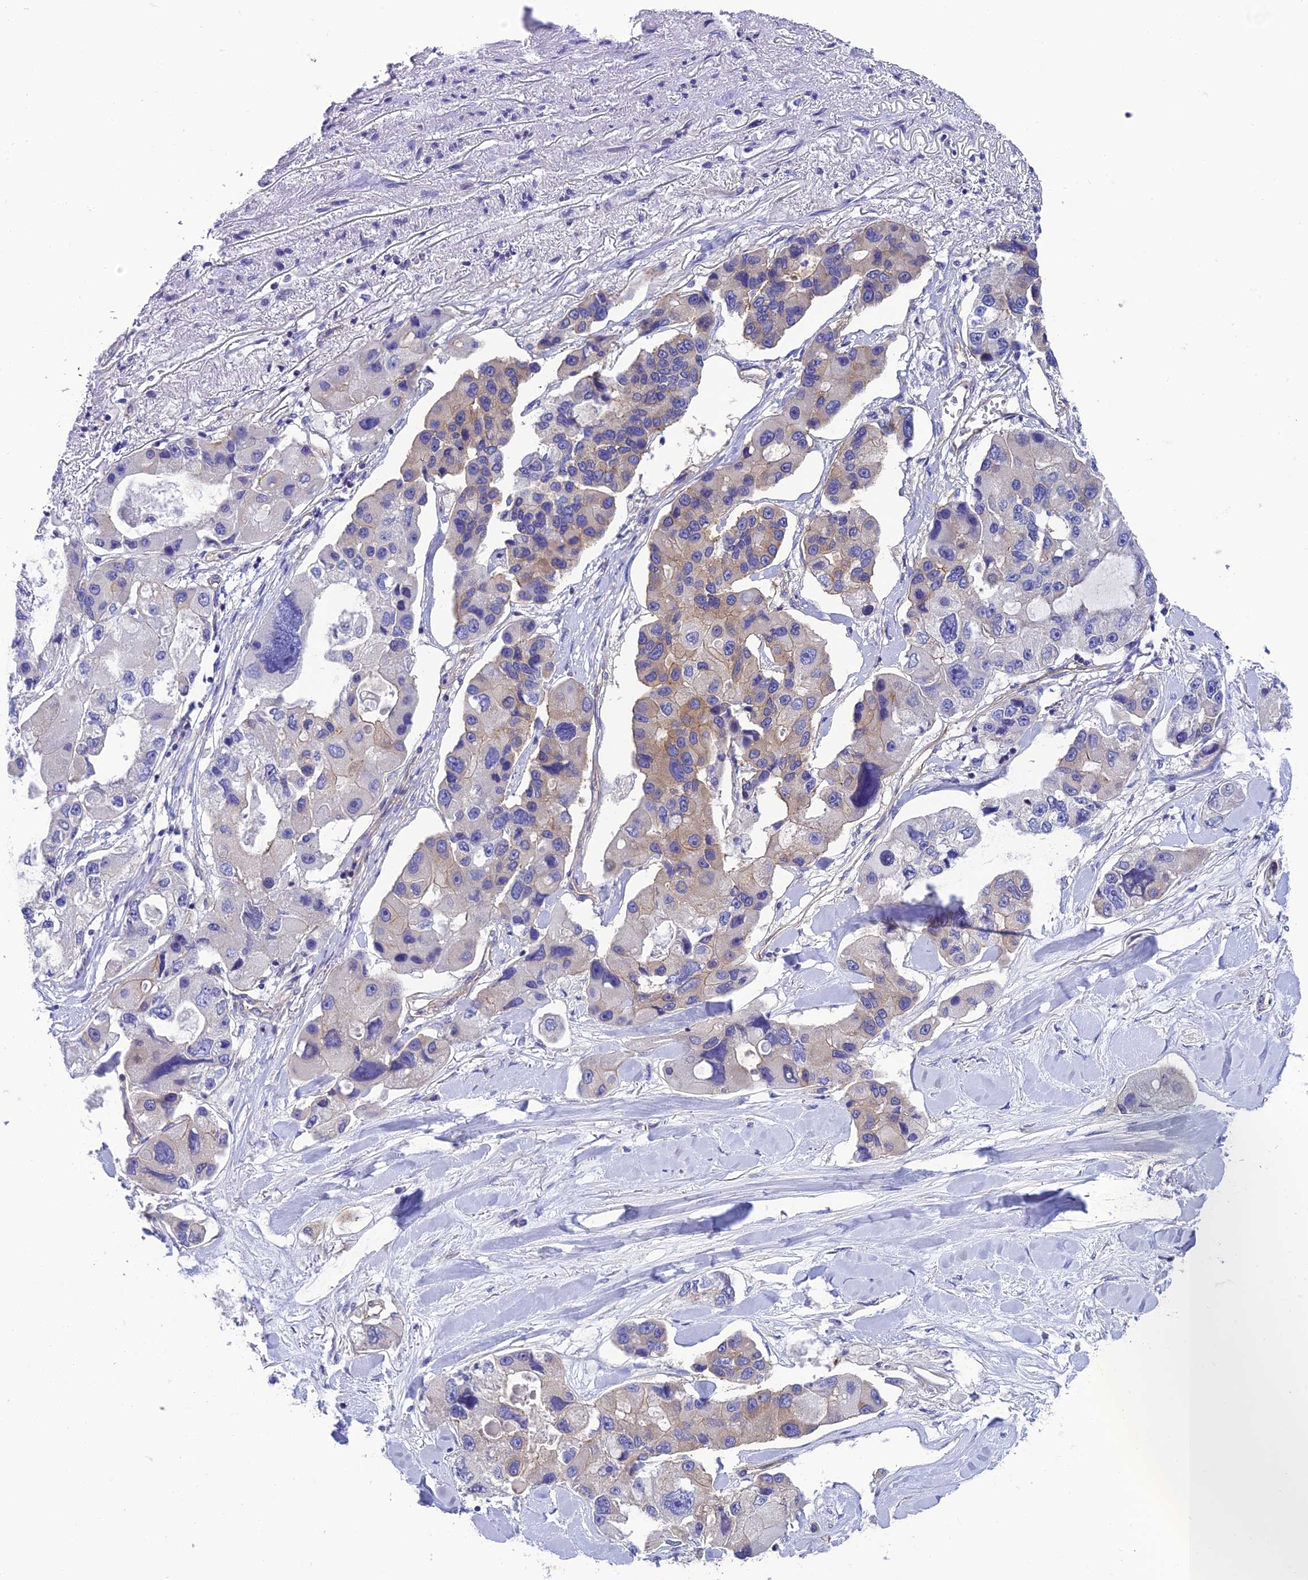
{"staining": {"intensity": "weak", "quantity": "<25%", "location": "cytoplasmic/membranous"}, "tissue": "lung cancer", "cell_type": "Tumor cells", "image_type": "cancer", "snomed": [{"axis": "morphology", "description": "Adenocarcinoma, NOS"}, {"axis": "topography", "description": "Lung"}], "caption": "IHC of lung cancer exhibits no expression in tumor cells.", "gene": "PPFIA3", "patient": {"sex": "female", "age": 54}}